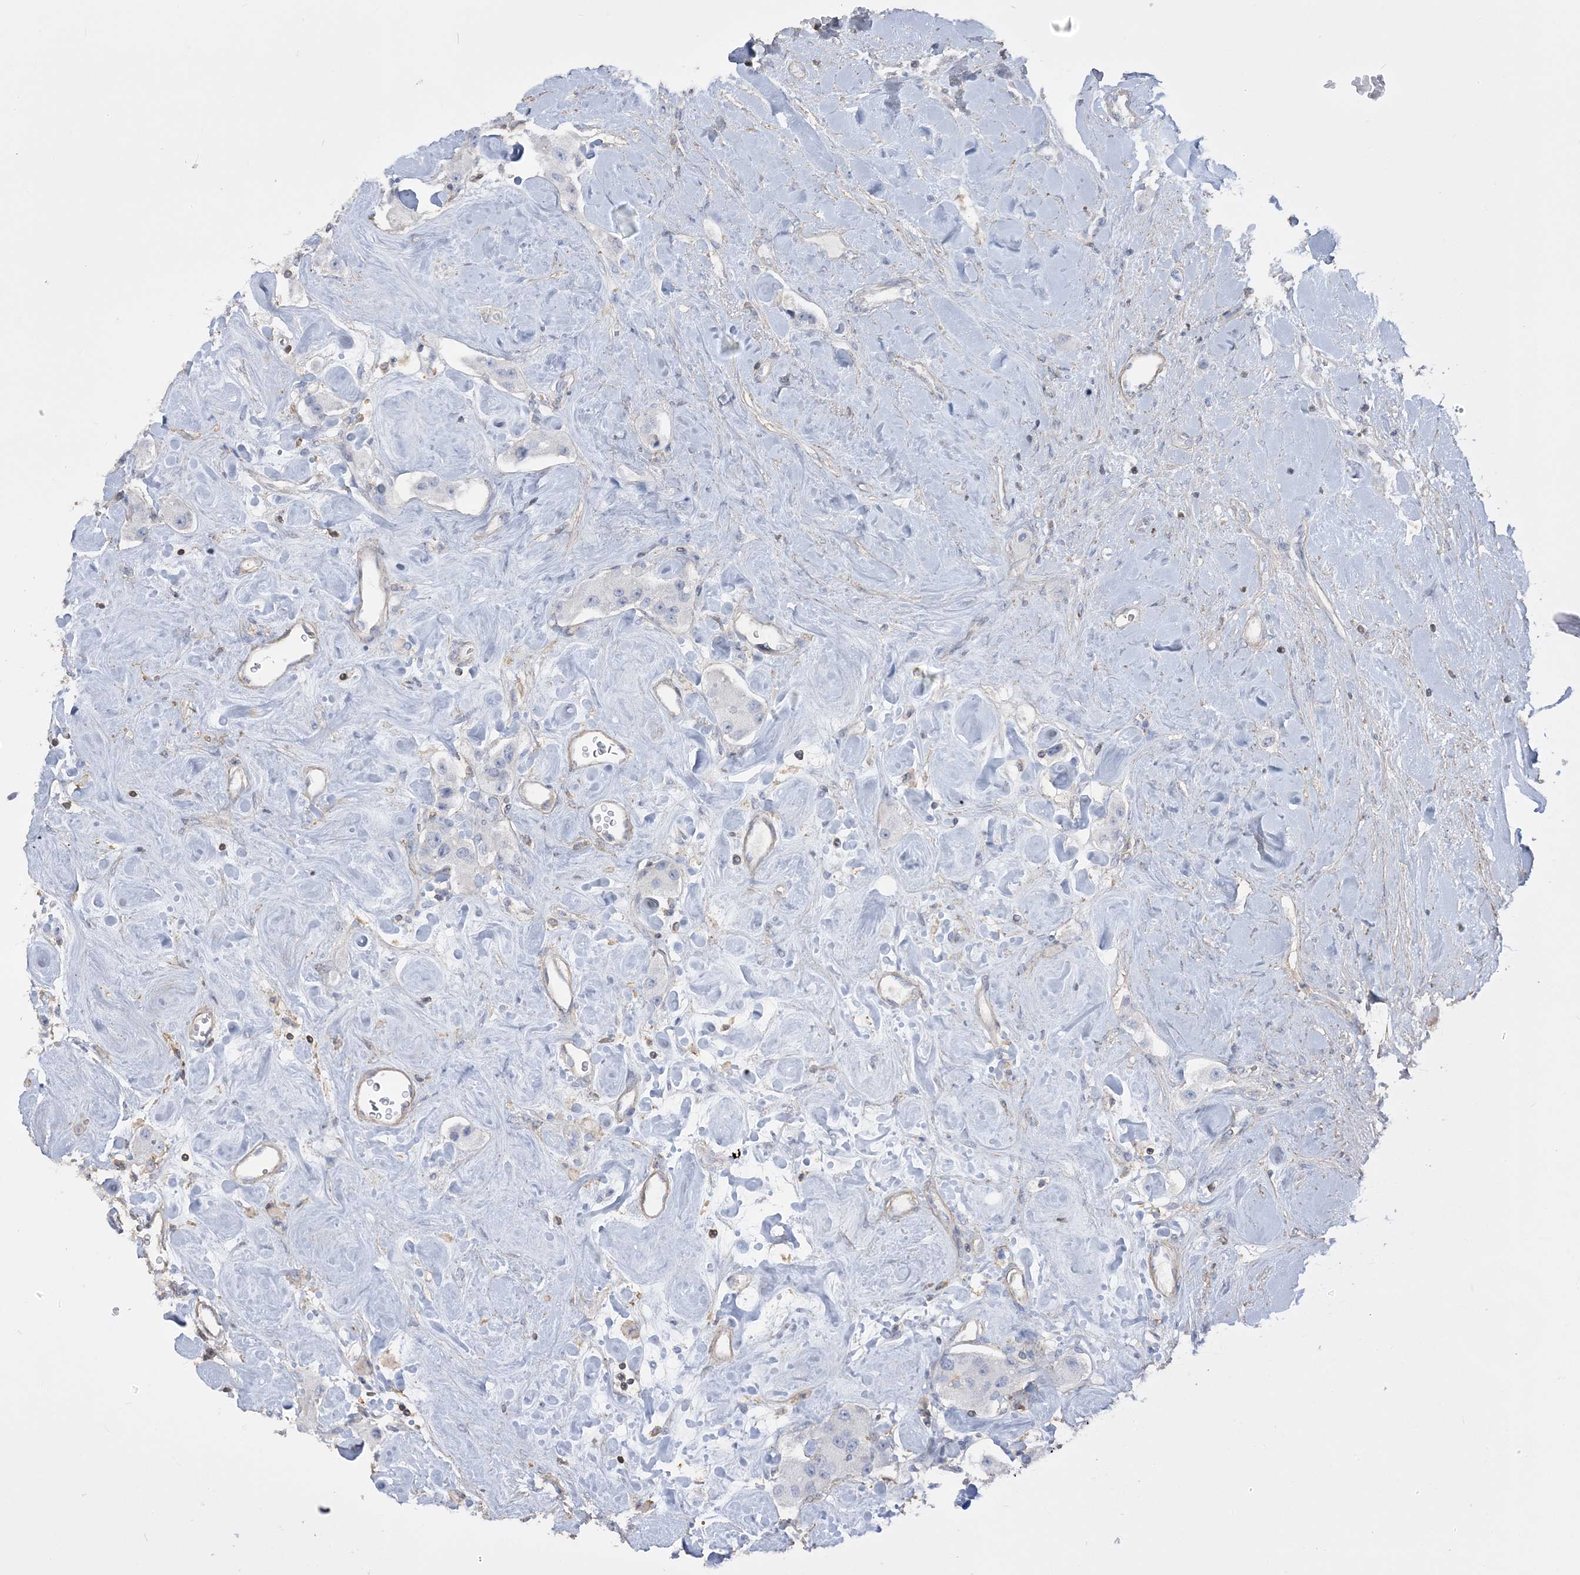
{"staining": {"intensity": "negative", "quantity": "none", "location": "none"}, "tissue": "carcinoid", "cell_type": "Tumor cells", "image_type": "cancer", "snomed": [{"axis": "morphology", "description": "Carcinoid, malignant, NOS"}, {"axis": "topography", "description": "Pancreas"}], "caption": "This is a micrograph of IHC staining of carcinoid (malignant), which shows no expression in tumor cells.", "gene": "SLFN14", "patient": {"sex": "male", "age": 41}}